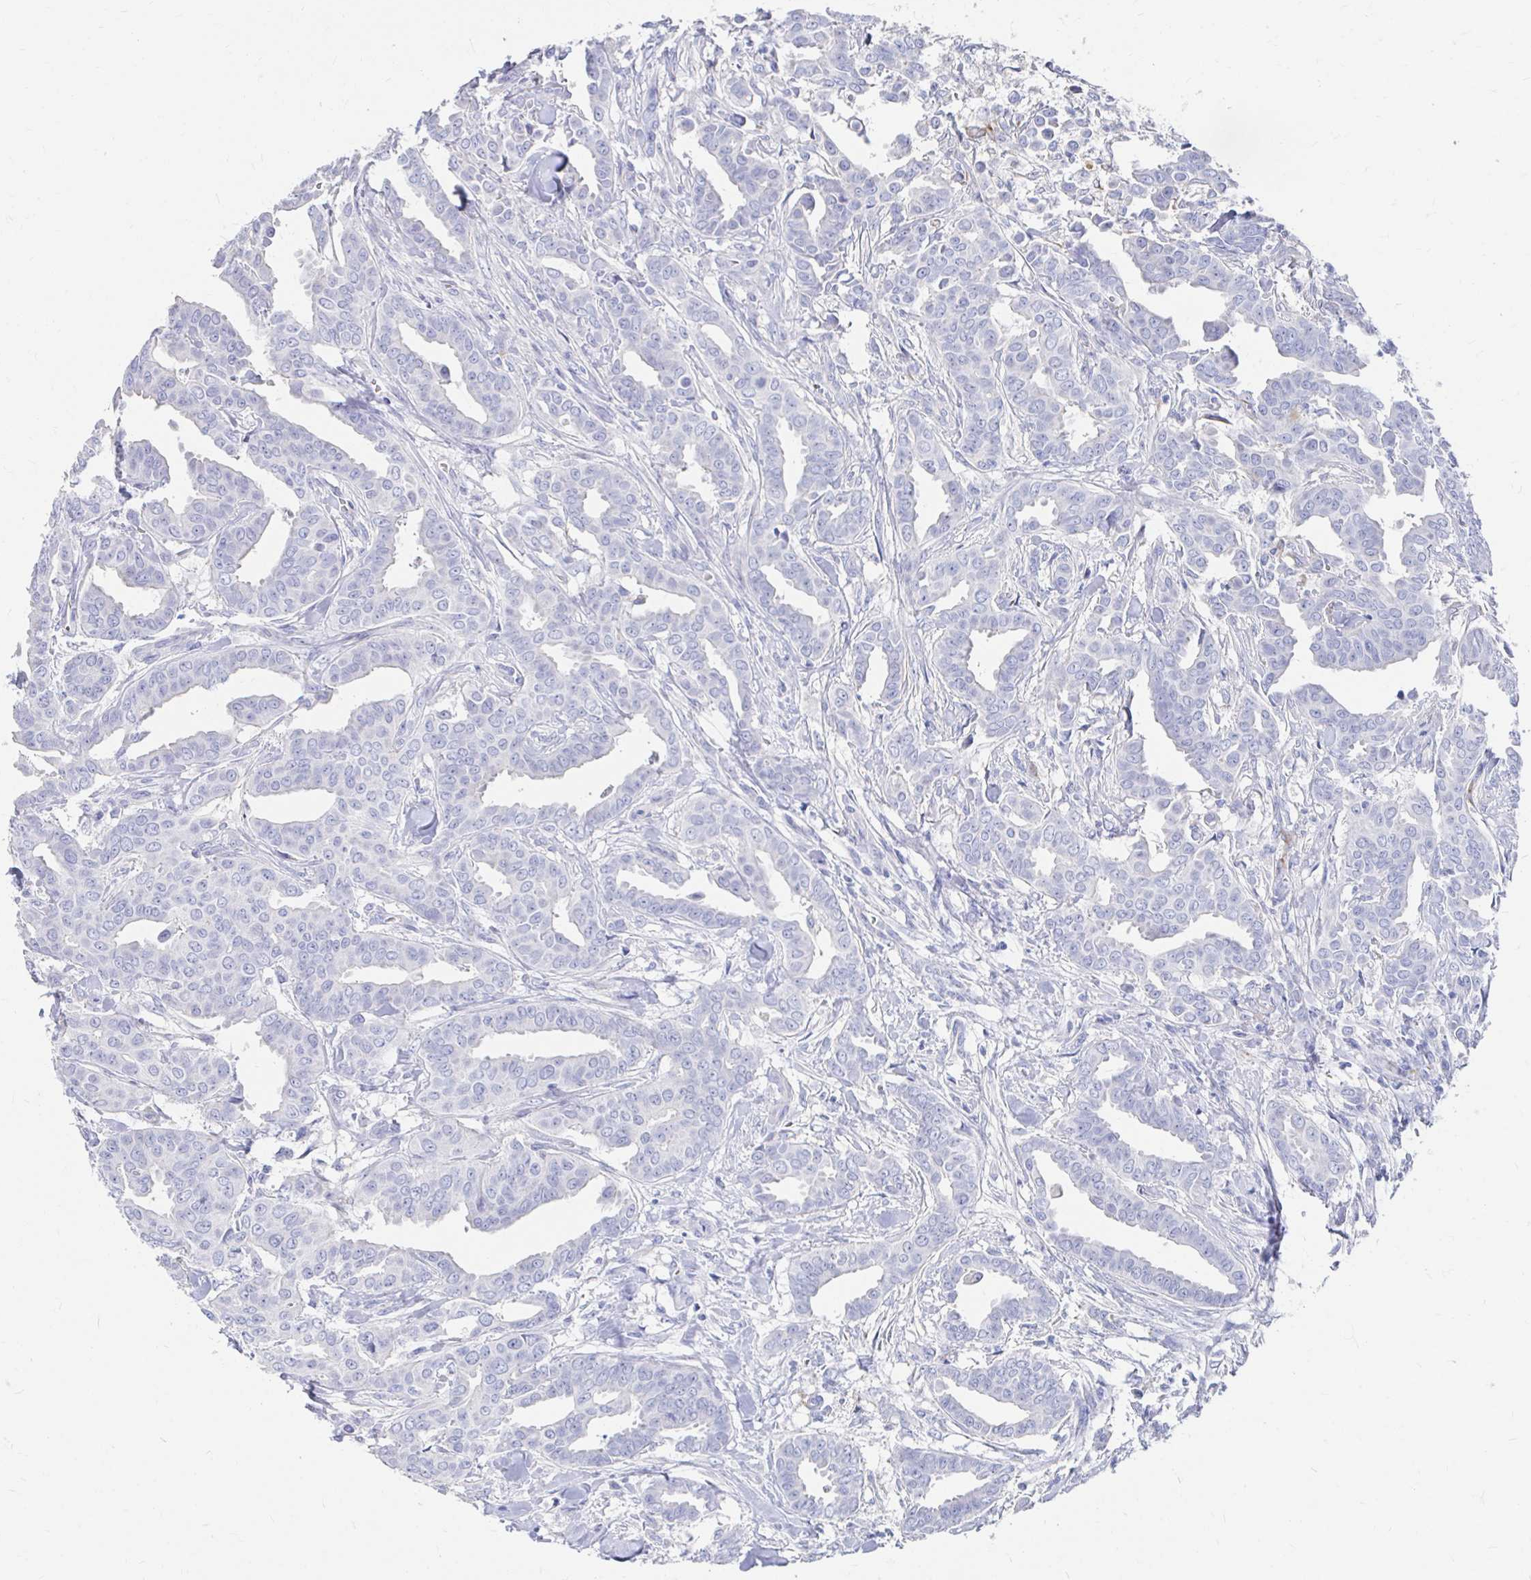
{"staining": {"intensity": "negative", "quantity": "none", "location": "none"}, "tissue": "breast cancer", "cell_type": "Tumor cells", "image_type": "cancer", "snomed": [{"axis": "morphology", "description": "Duct carcinoma"}, {"axis": "topography", "description": "Breast"}], "caption": "IHC histopathology image of neoplastic tissue: human breast cancer stained with DAB (3,3'-diaminobenzidine) displays no significant protein expression in tumor cells. Brightfield microscopy of IHC stained with DAB (3,3'-diaminobenzidine) (brown) and hematoxylin (blue), captured at high magnification.", "gene": "LAMC3", "patient": {"sex": "female", "age": 45}}